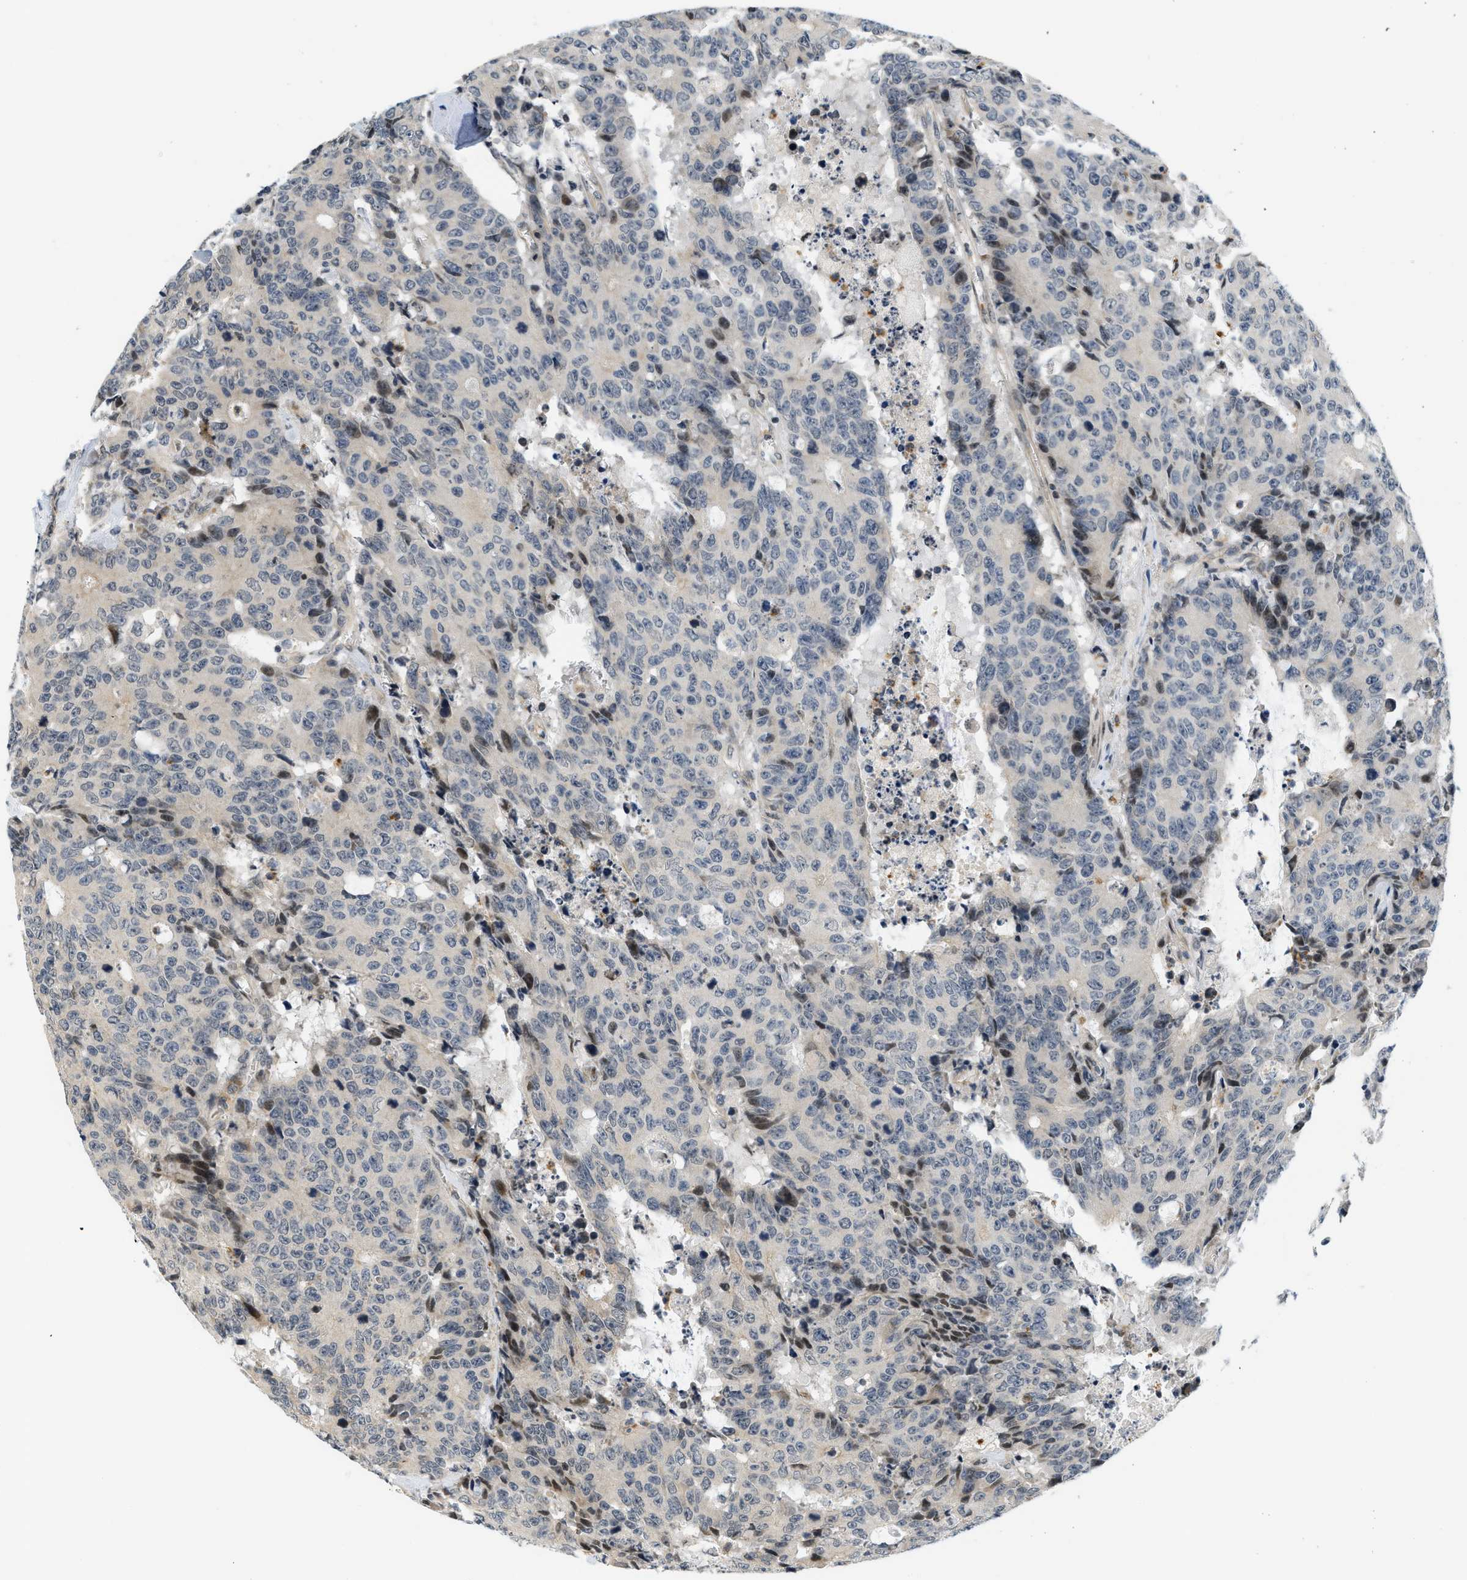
{"staining": {"intensity": "weak", "quantity": "<25%", "location": "nuclear"}, "tissue": "colorectal cancer", "cell_type": "Tumor cells", "image_type": "cancer", "snomed": [{"axis": "morphology", "description": "Adenocarcinoma, NOS"}, {"axis": "topography", "description": "Colon"}], "caption": "An image of colorectal adenocarcinoma stained for a protein reveals no brown staining in tumor cells.", "gene": "KMT2A", "patient": {"sex": "female", "age": 86}}